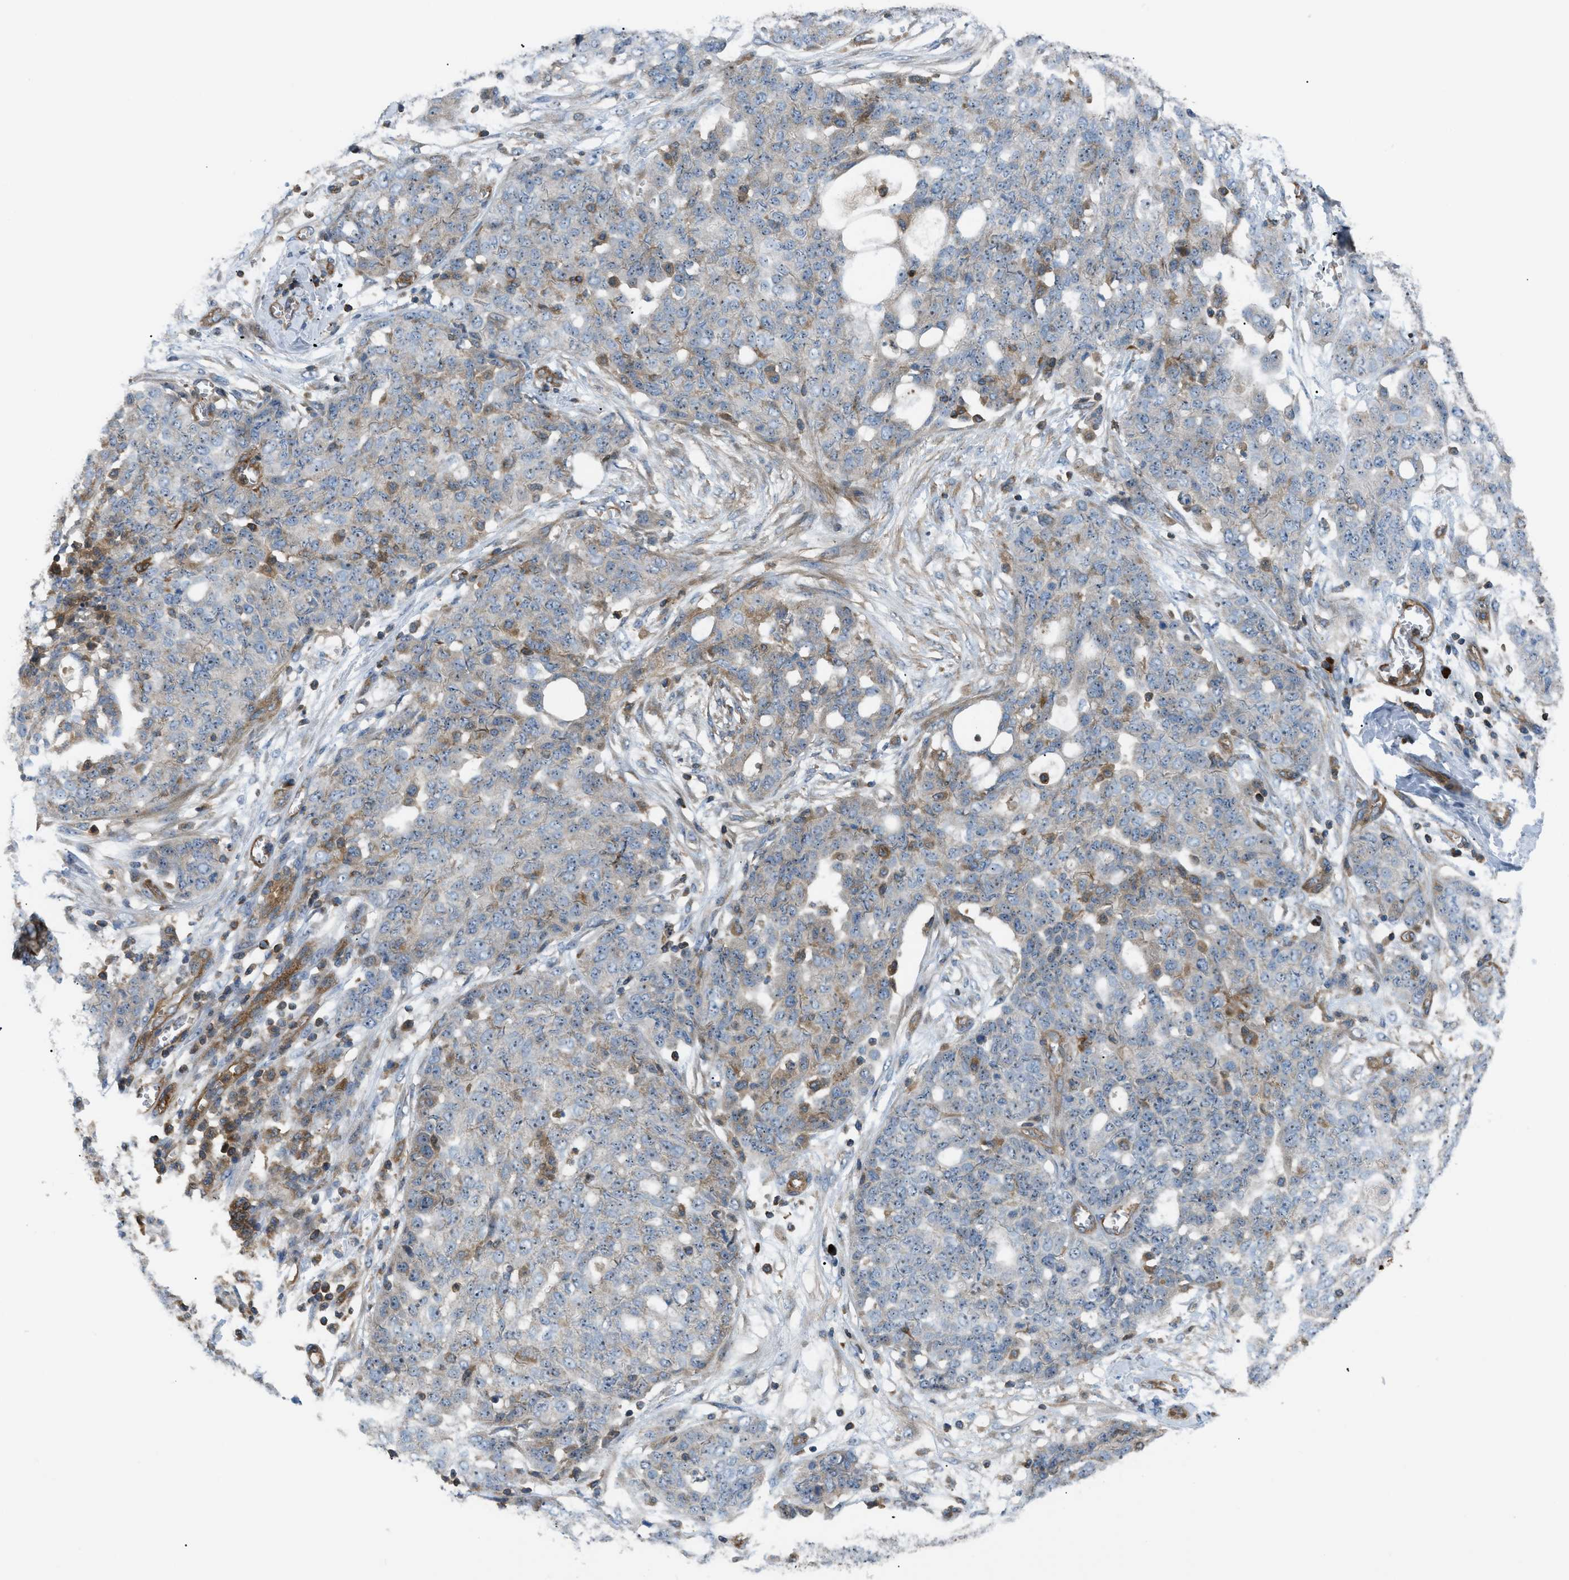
{"staining": {"intensity": "moderate", "quantity": "<25%", "location": "cytoplasmic/membranous"}, "tissue": "ovarian cancer", "cell_type": "Tumor cells", "image_type": "cancer", "snomed": [{"axis": "morphology", "description": "Cystadenocarcinoma, serous, NOS"}, {"axis": "topography", "description": "Soft tissue"}, {"axis": "topography", "description": "Ovary"}], "caption": "High-power microscopy captured an immunohistochemistry micrograph of serous cystadenocarcinoma (ovarian), revealing moderate cytoplasmic/membranous expression in about <25% of tumor cells.", "gene": "ATP2A3", "patient": {"sex": "female", "age": 57}}